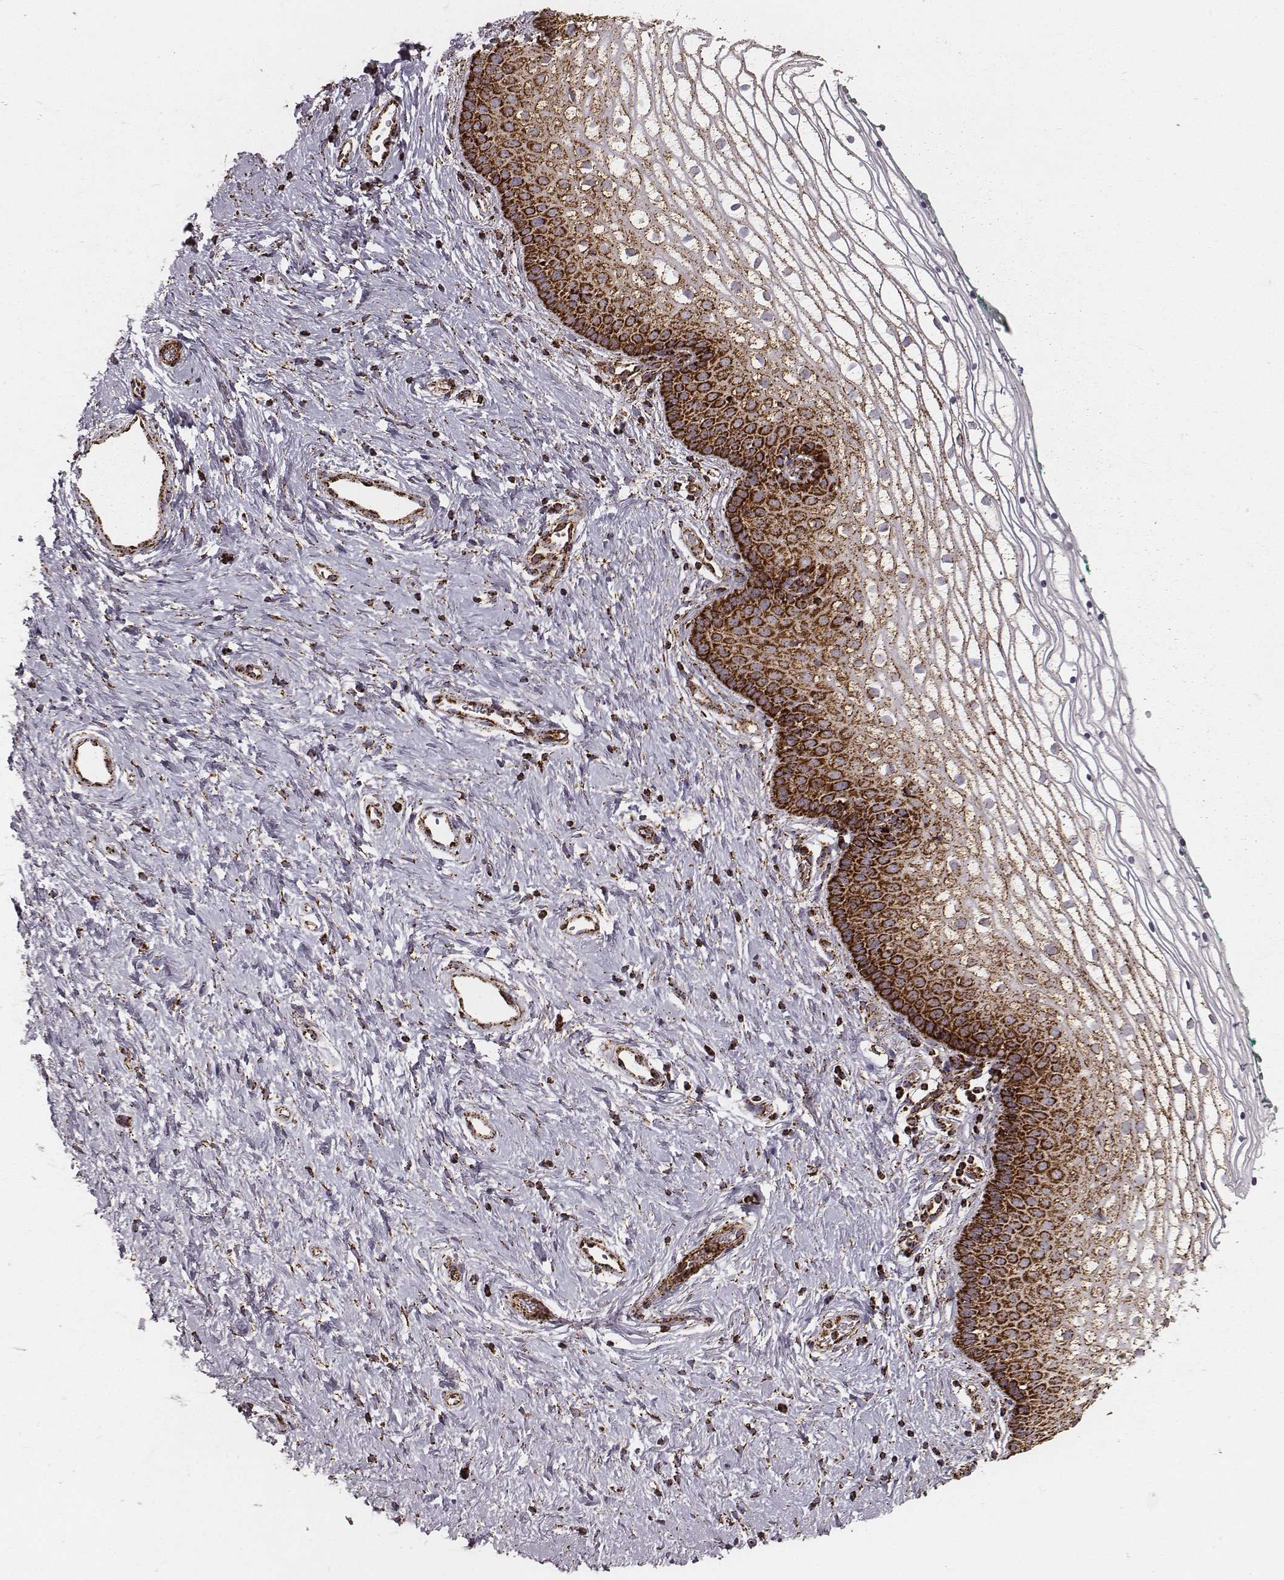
{"staining": {"intensity": "strong", "quantity": ">75%", "location": "cytoplasmic/membranous"}, "tissue": "vagina", "cell_type": "Squamous epithelial cells", "image_type": "normal", "snomed": [{"axis": "morphology", "description": "Normal tissue, NOS"}, {"axis": "topography", "description": "Vagina"}], "caption": "Normal vagina exhibits strong cytoplasmic/membranous staining in about >75% of squamous epithelial cells.", "gene": "TUFM", "patient": {"sex": "female", "age": 36}}